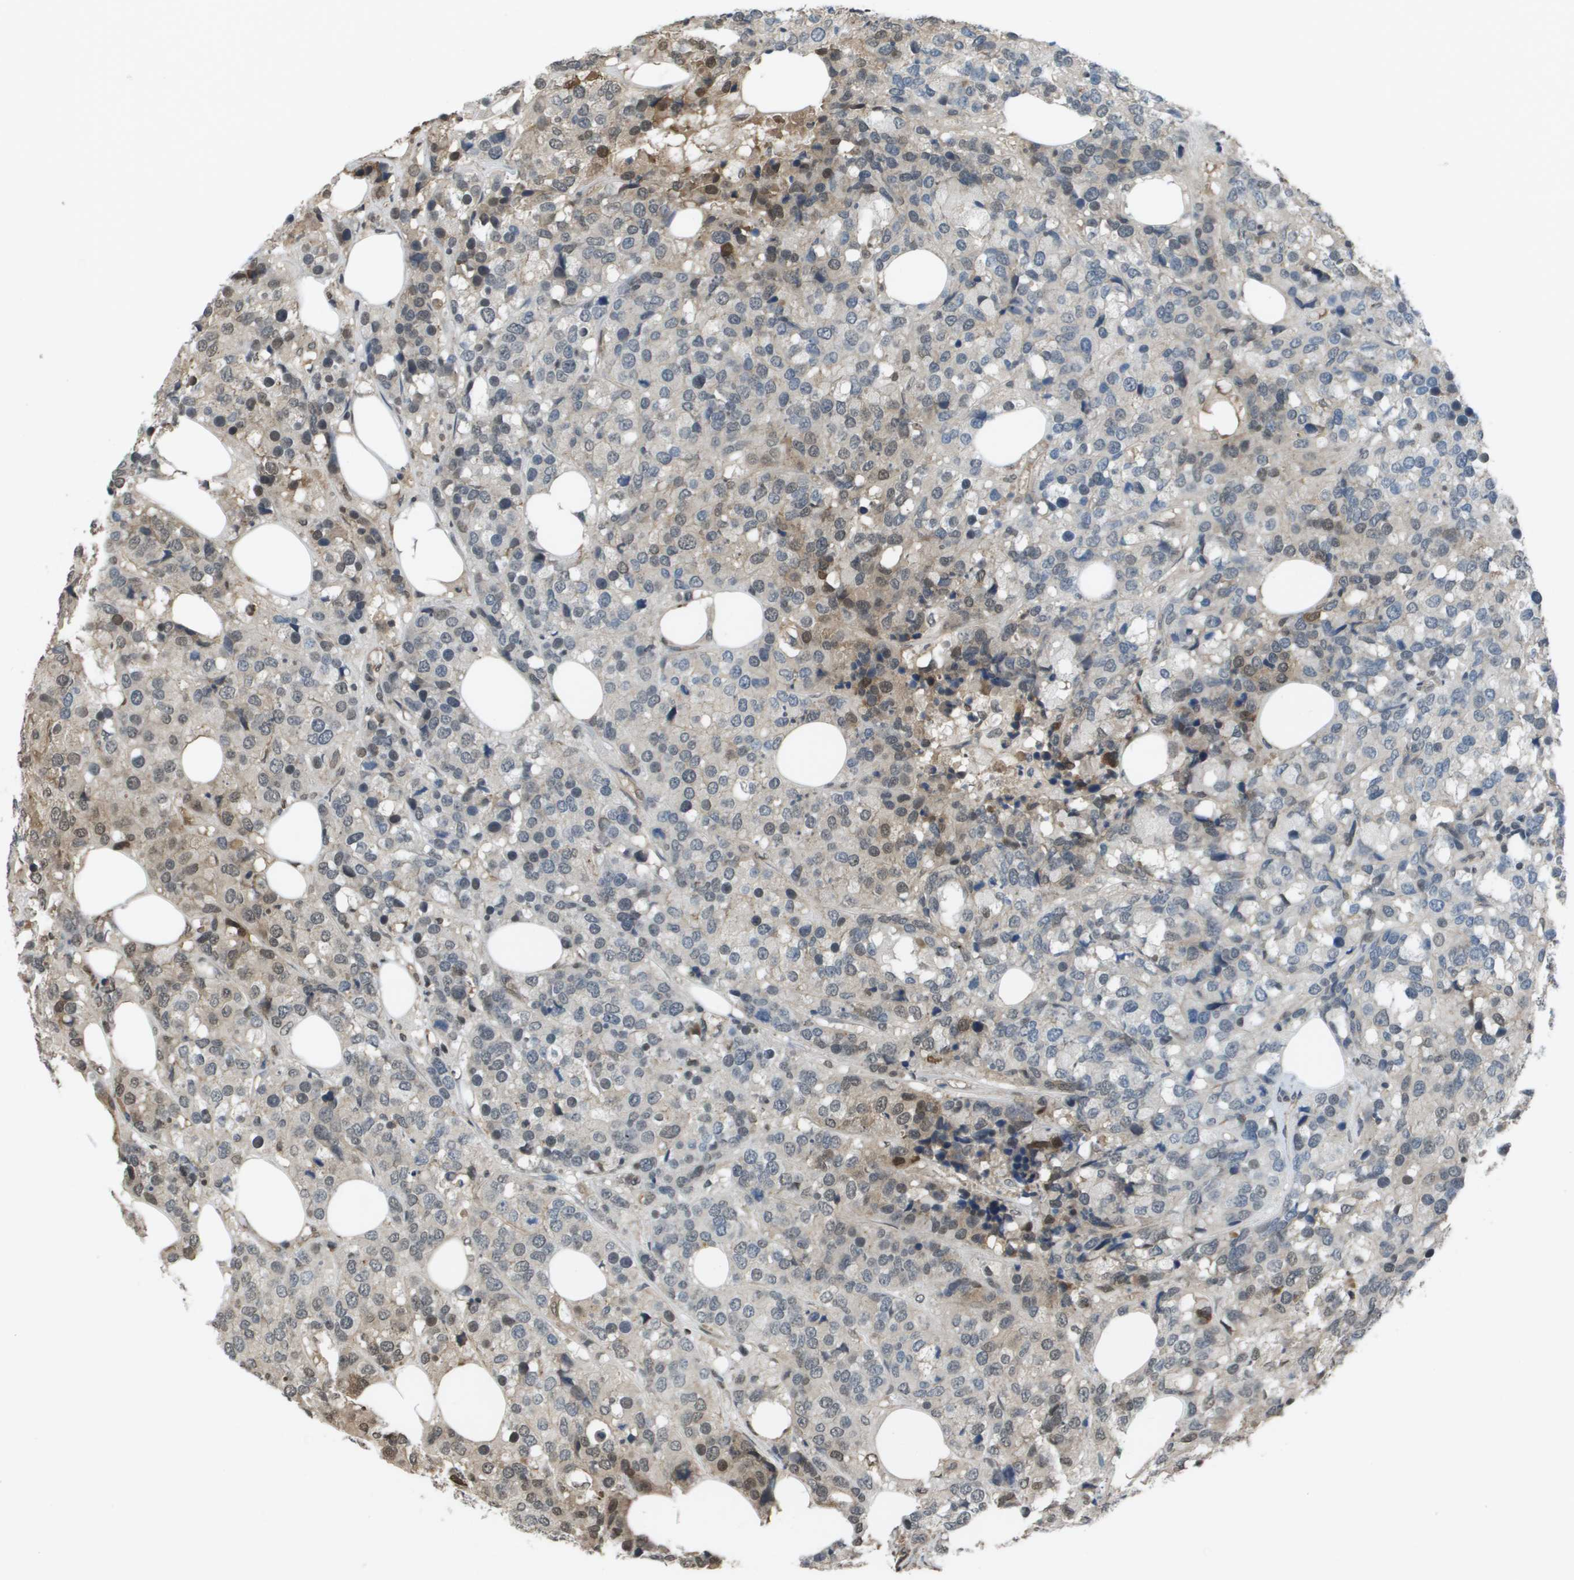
{"staining": {"intensity": "moderate", "quantity": "<25%", "location": "cytoplasmic/membranous,nuclear"}, "tissue": "breast cancer", "cell_type": "Tumor cells", "image_type": "cancer", "snomed": [{"axis": "morphology", "description": "Lobular carcinoma"}, {"axis": "topography", "description": "Breast"}], "caption": "High-magnification brightfield microscopy of breast cancer (lobular carcinoma) stained with DAB (3,3'-diaminobenzidine) (brown) and counterstained with hematoxylin (blue). tumor cells exhibit moderate cytoplasmic/membranous and nuclear staining is identified in approximately<25% of cells.", "gene": "NDRG2", "patient": {"sex": "female", "age": 59}}